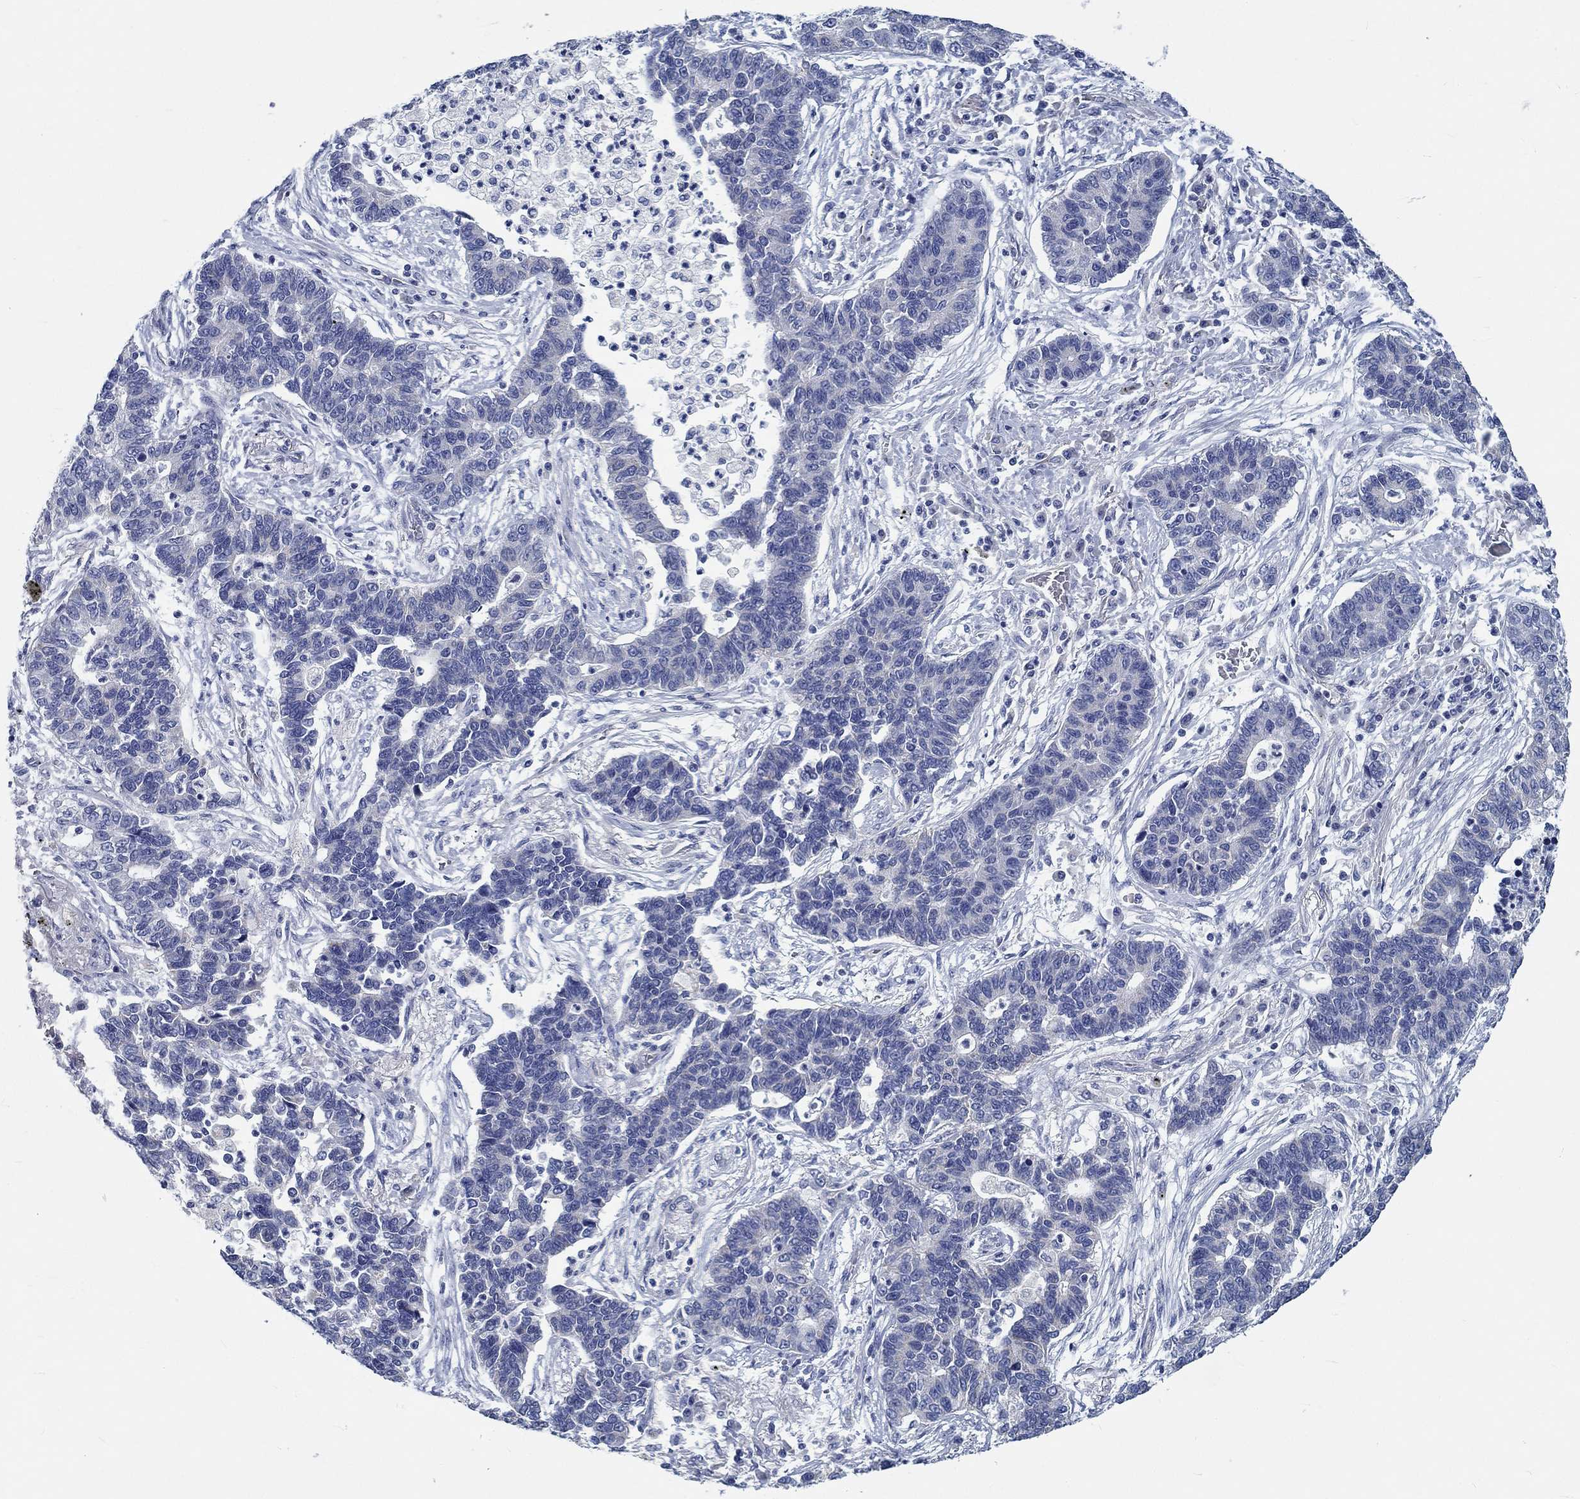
{"staining": {"intensity": "negative", "quantity": "none", "location": "none"}, "tissue": "lung cancer", "cell_type": "Tumor cells", "image_type": "cancer", "snomed": [{"axis": "morphology", "description": "Adenocarcinoma, NOS"}, {"axis": "topography", "description": "Lung"}], "caption": "An immunohistochemistry histopathology image of adenocarcinoma (lung) is shown. There is no staining in tumor cells of adenocarcinoma (lung).", "gene": "MYBPC1", "patient": {"sex": "female", "age": 57}}